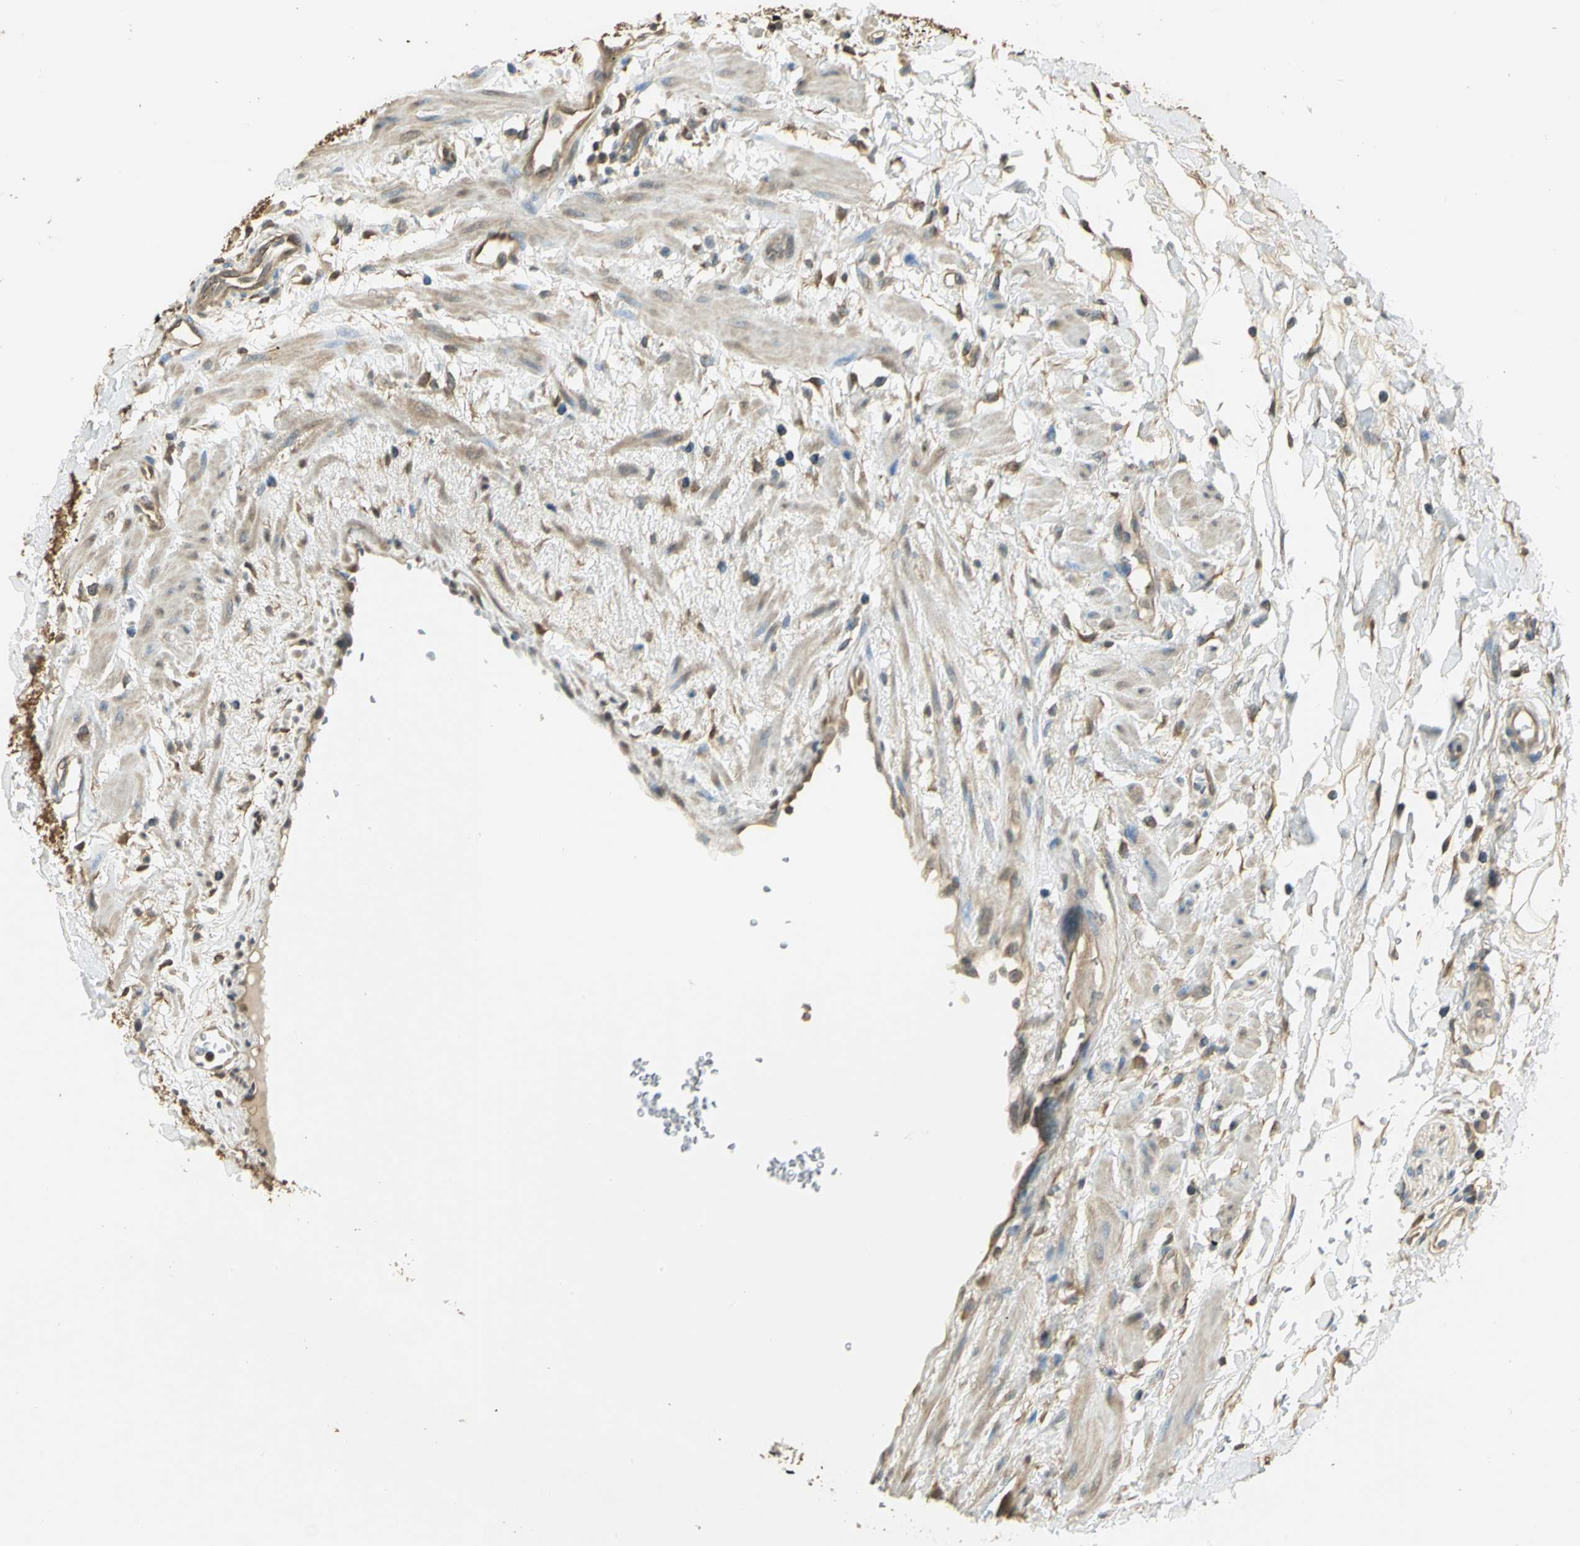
{"staining": {"intensity": "moderate", "quantity": ">75%", "location": "cytoplasmic/membranous,nuclear"}, "tissue": "adipose tissue", "cell_type": "Adipocytes", "image_type": "normal", "snomed": [{"axis": "morphology", "description": "Normal tissue, NOS"}, {"axis": "topography", "description": "Soft tissue"}, {"axis": "topography", "description": "Peripheral nerve tissue"}], "caption": "Benign adipose tissue exhibits moderate cytoplasmic/membranous,nuclear staining in approximately >75% of adipocytes The staining is performed using DAB (3,3'-diaminobenzidine) brown chromogen to label protein expression. The nuclei are counter-stained blue using hematoxylin..", "gene": "PARK7", "patient": {"sex": "female", "age": 71}}